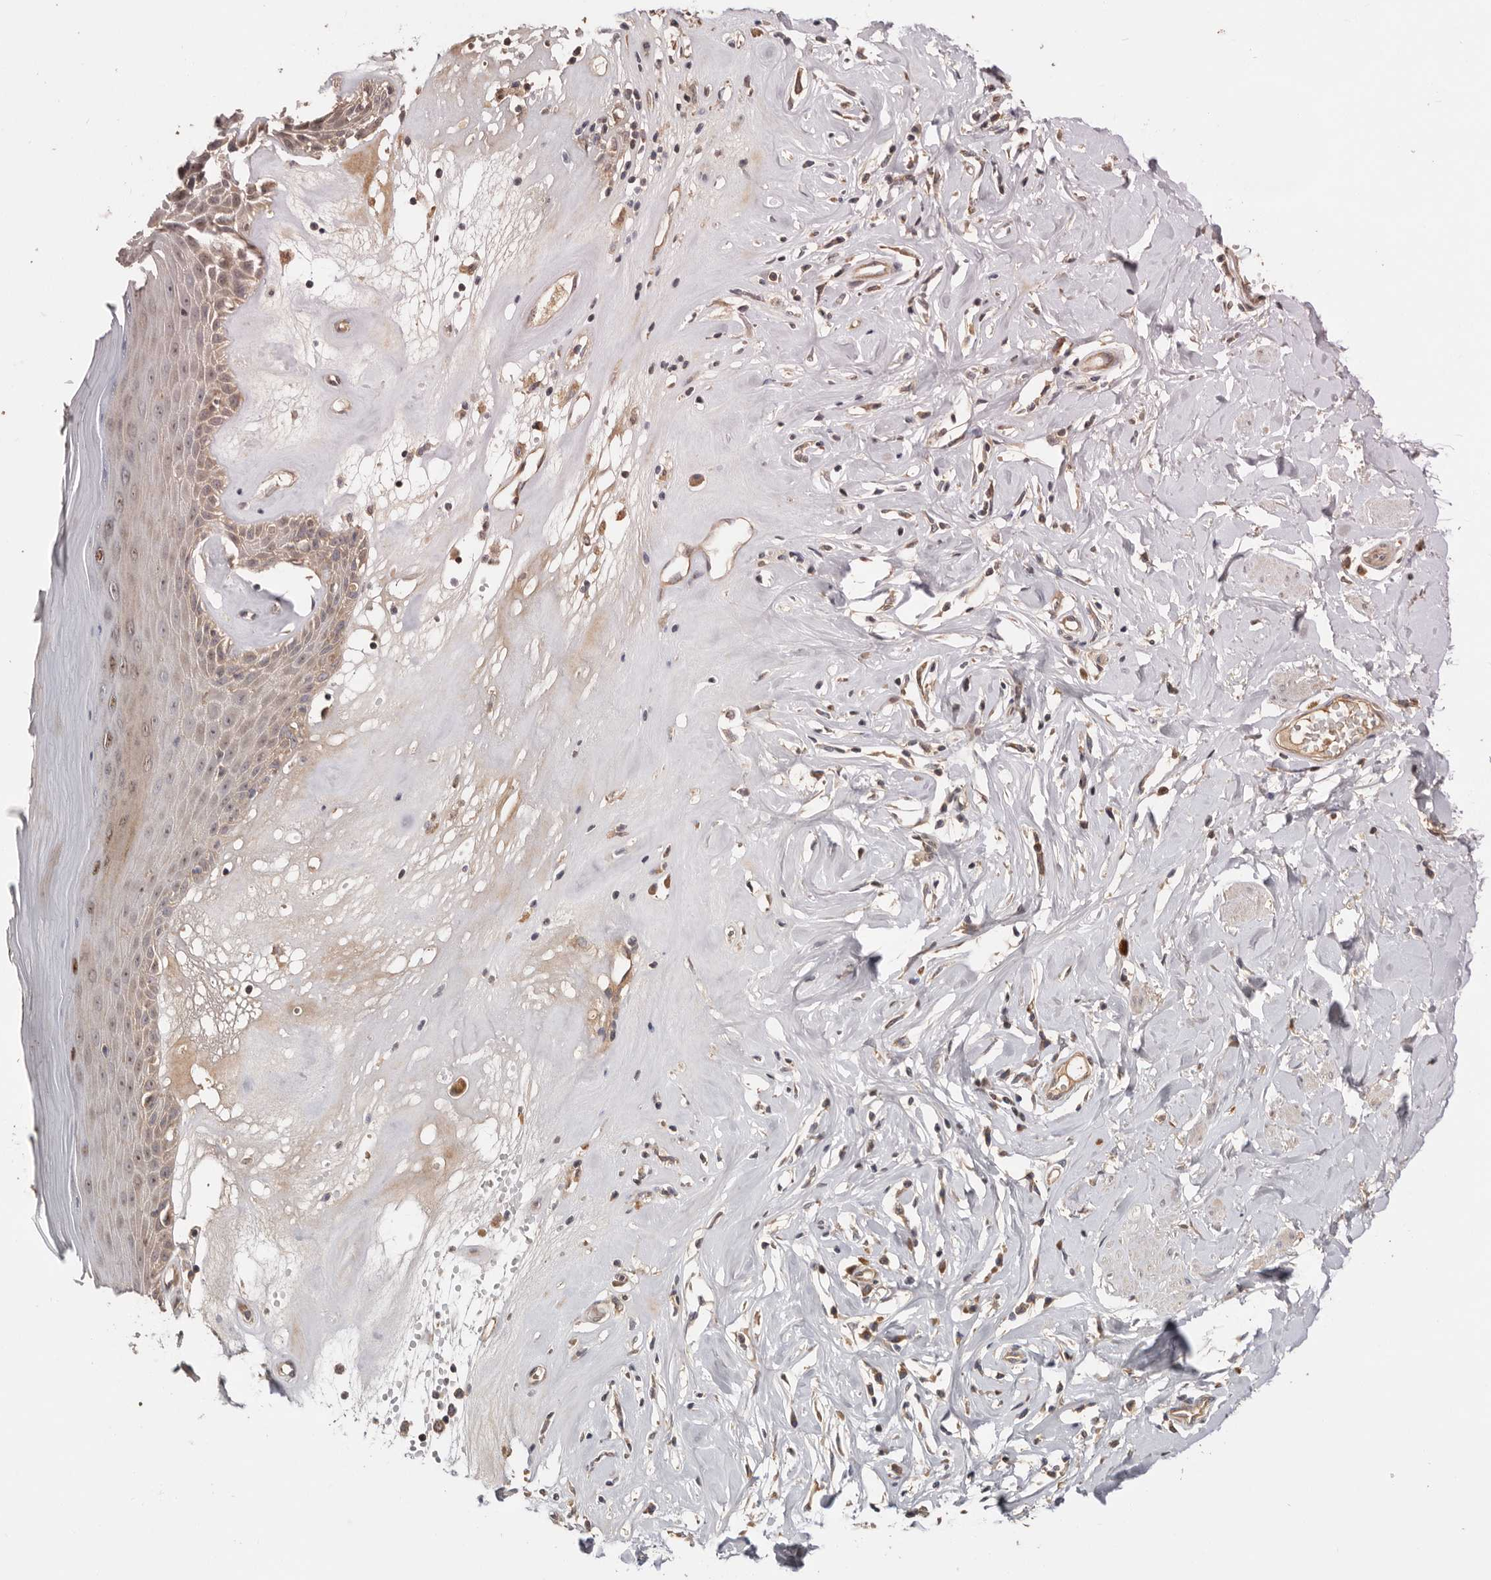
{"staining": {"intensity": "moderate", "quantity": "25%-75%", "location": "nuclear"}, "tissue": "skin", "cell_type": "Epidermal cells", "image_type": "normal", "snomed": [{"axis": "morphology", "description": "Normal tissue, NOS"}, {"axis": "morphology", "description": "Inflammation, NOS"}, {"axis": "topography", "description": "Vulva"}], "caption": "Immunohistochemical staining of normal skin reveals medium levels of moderate nuclear staining in approximately 25%-75% of epidermal cells.", "gene": "DOP1A", "patient": {"sex": "female", "age": 84}}